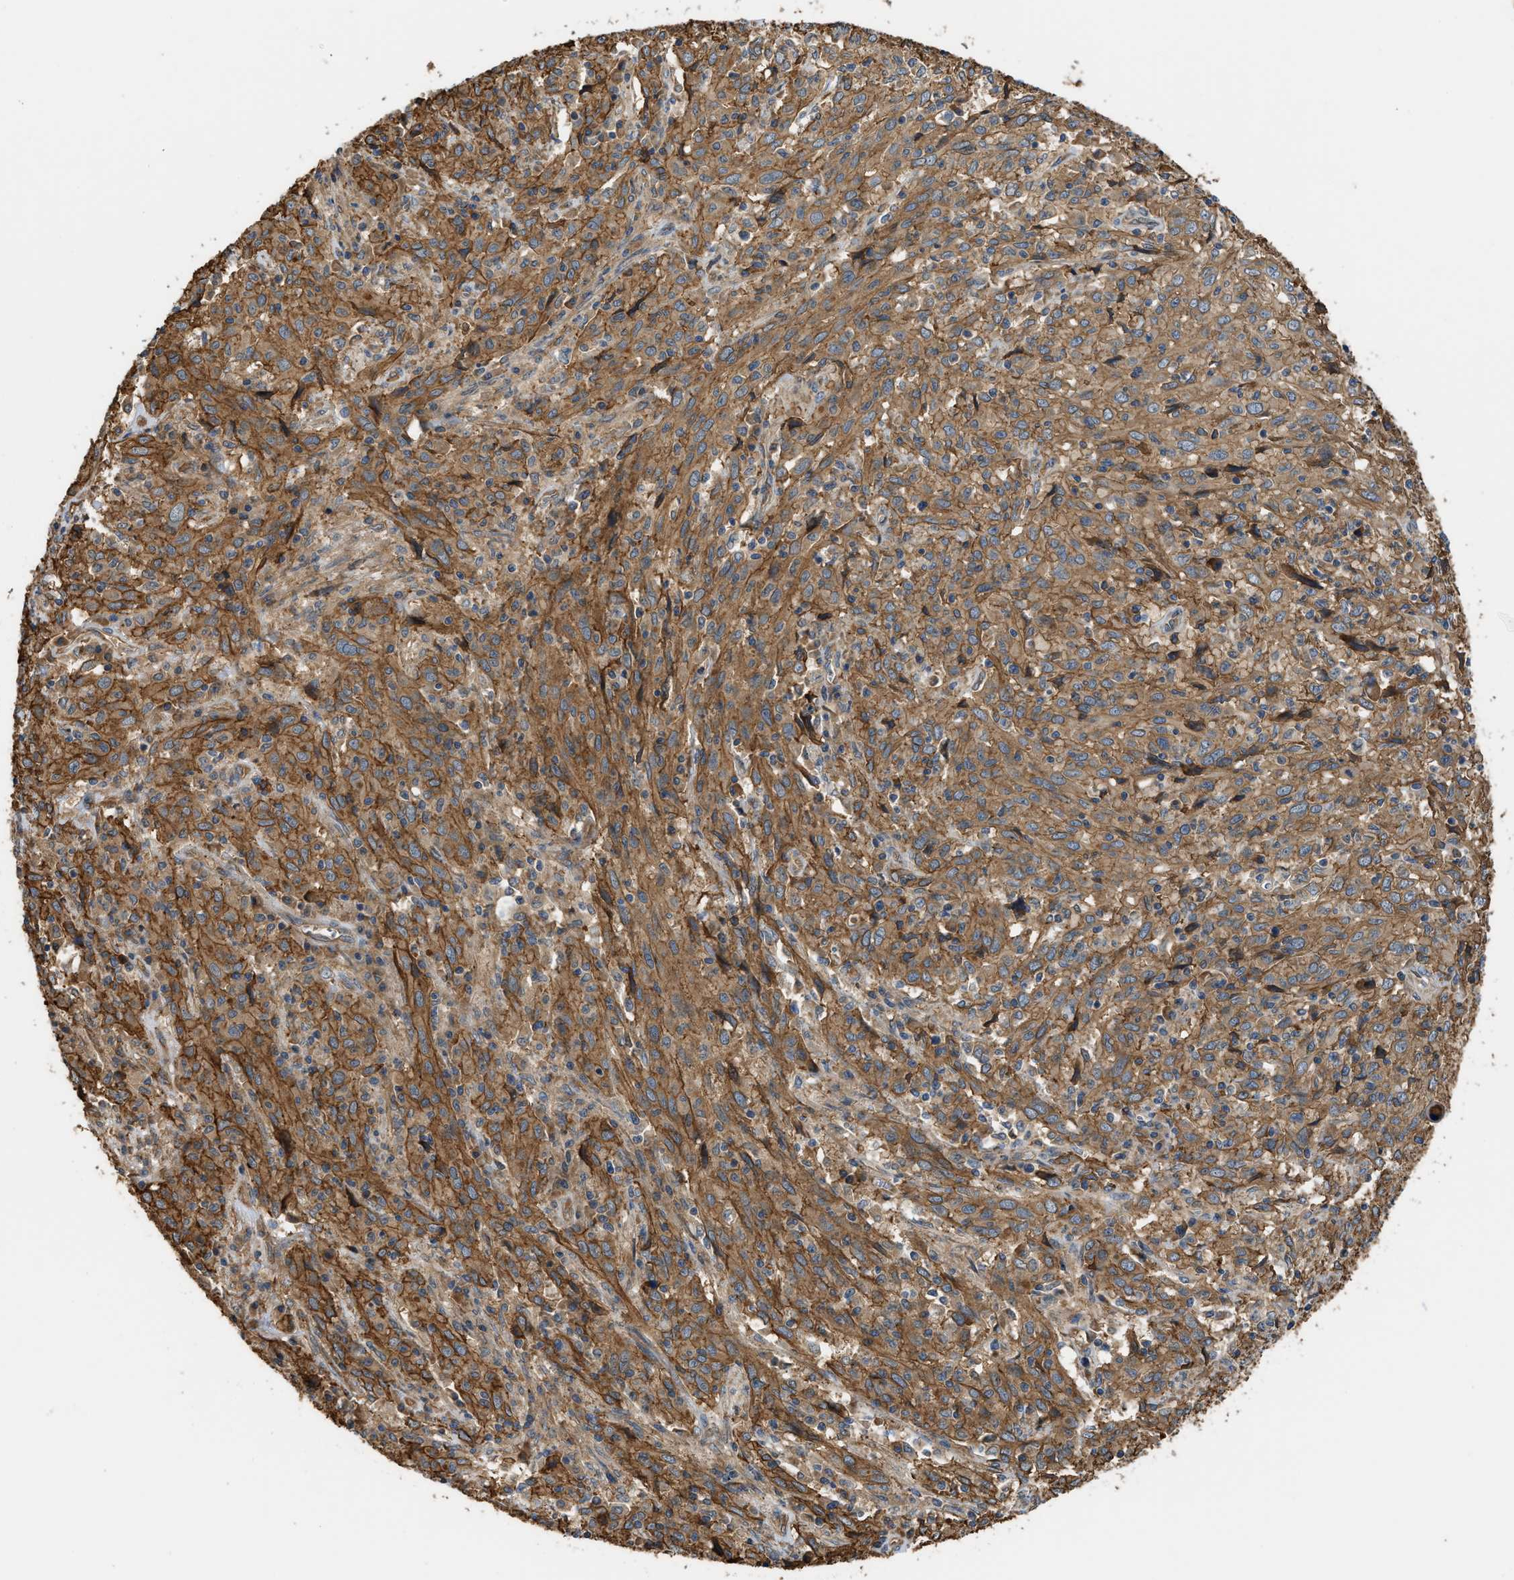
{"staining": {"intensity": "moderate", "quantity": ">75%", "location": "cytoplasmic/membranous"}, "tissue": "cervical cancer", "cell_type": "Tumor cells", "image_type": "cancer", "snomed": [{"axis": "morphology", "description": "Squamous cell carcinoma, NOS"}, {"axis": "topography", "description": "Cervix"}], "caption": "High-magnification brightfield microscopy of cervical cancer stained with DAB (brown) and counterstained with hematoxylin (blue). tumor cells exhibit moderate cytoplasmic/membranous staining is identified in about>75% of cells.", "gene": "DDHD2", "patient": {"sex": "female", "age": 46}}